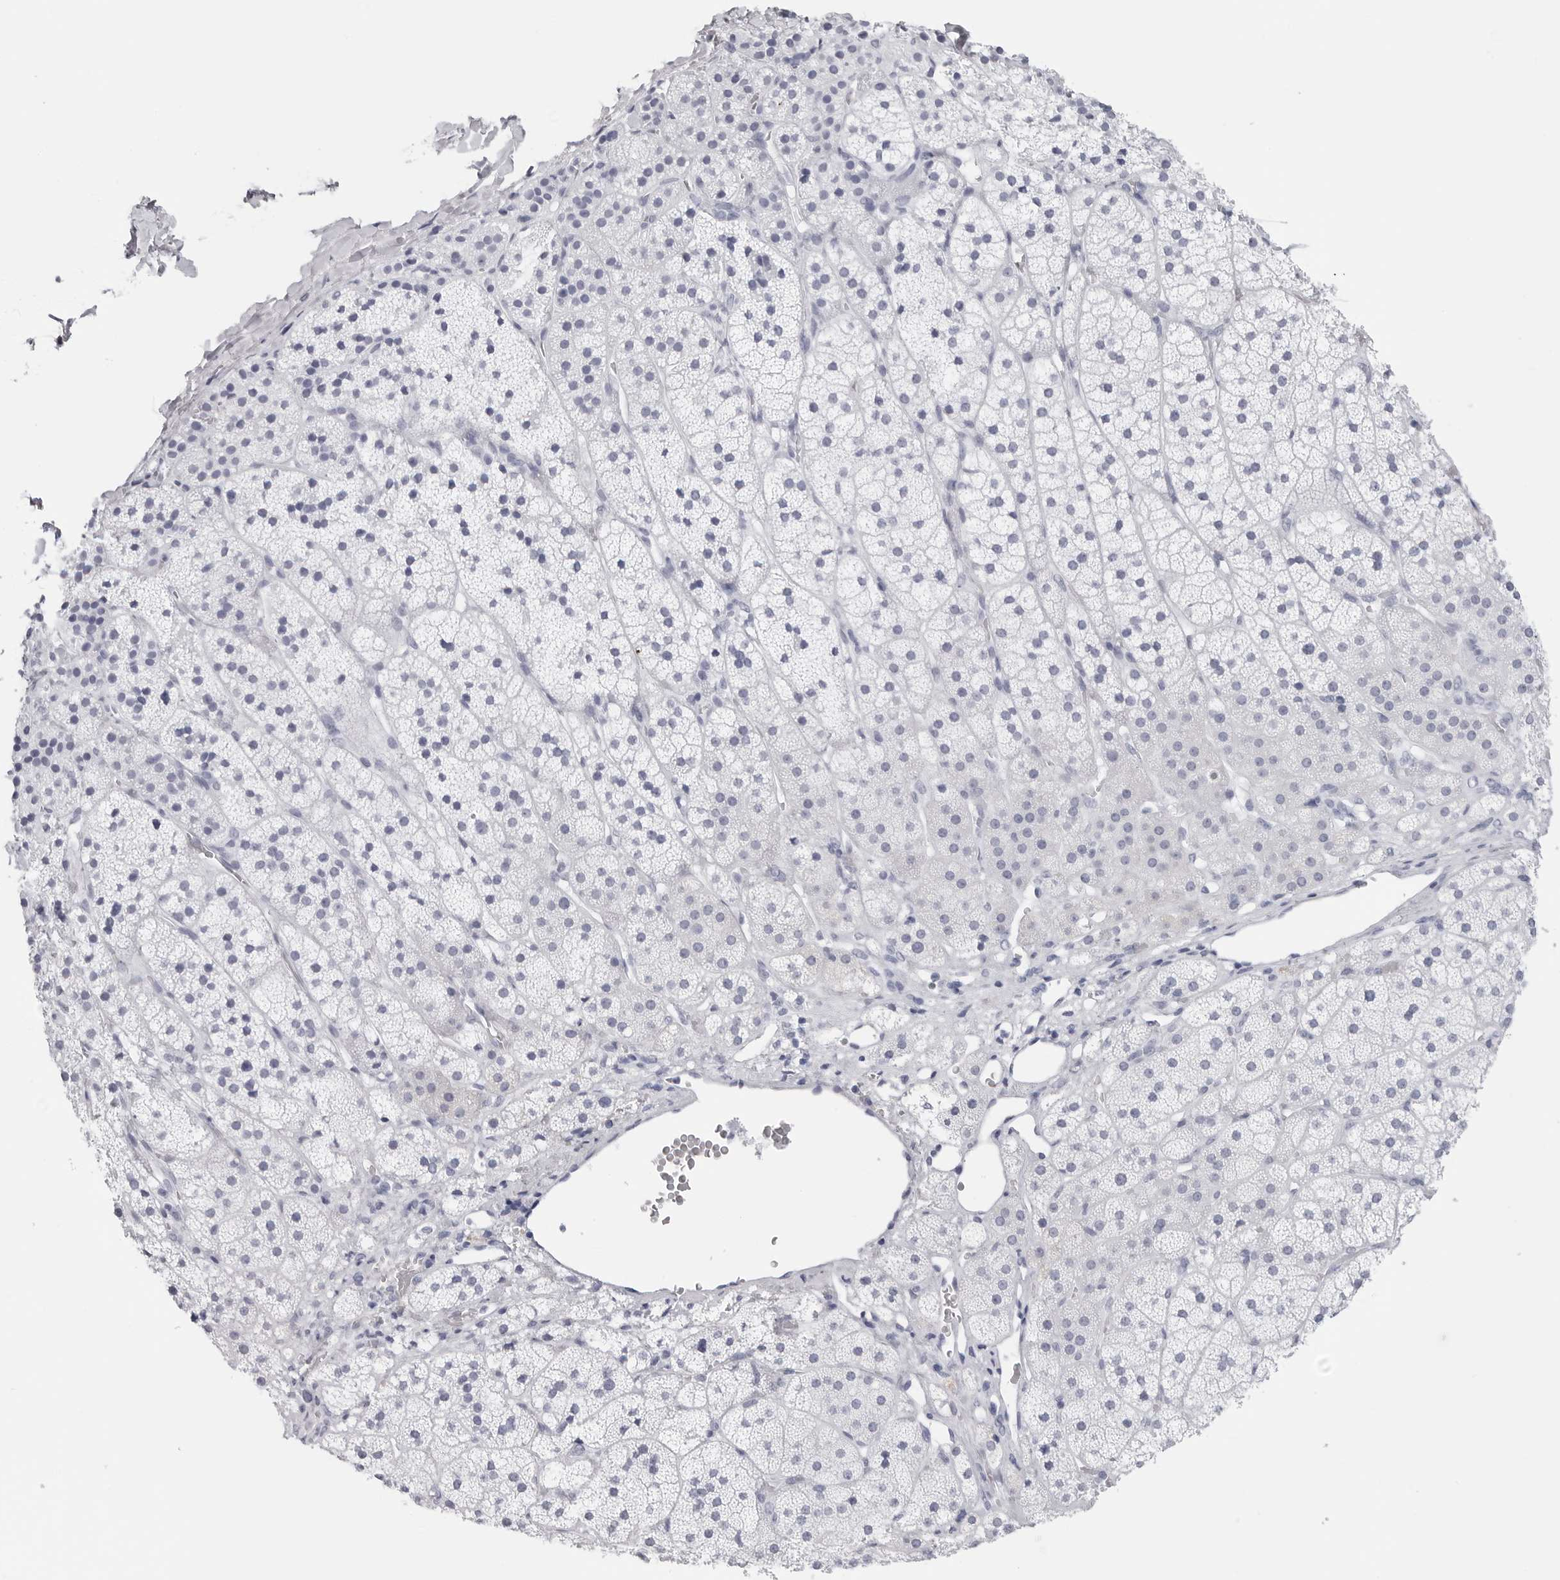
{"staining": {"intensity": "negative", "quantity": "none", "location": "none"}, "tissue": "adrenal gland", "cell_type": "Glandular cells", "image_type": "normal", "snomed": [{"axis": "morphology", "description": "Normal tissue, NOS"}, {"axis": "topography", "description": "Adrenal gland"}], "caption": "Glandular cells show no significant protein staining in normal adrenal gland. The staining is performed using DAB brown chromogen with nuclei counter-stained in using hematoxylin.", "gene": "CST2", "patient": {"sex": "female", "age": 44}}